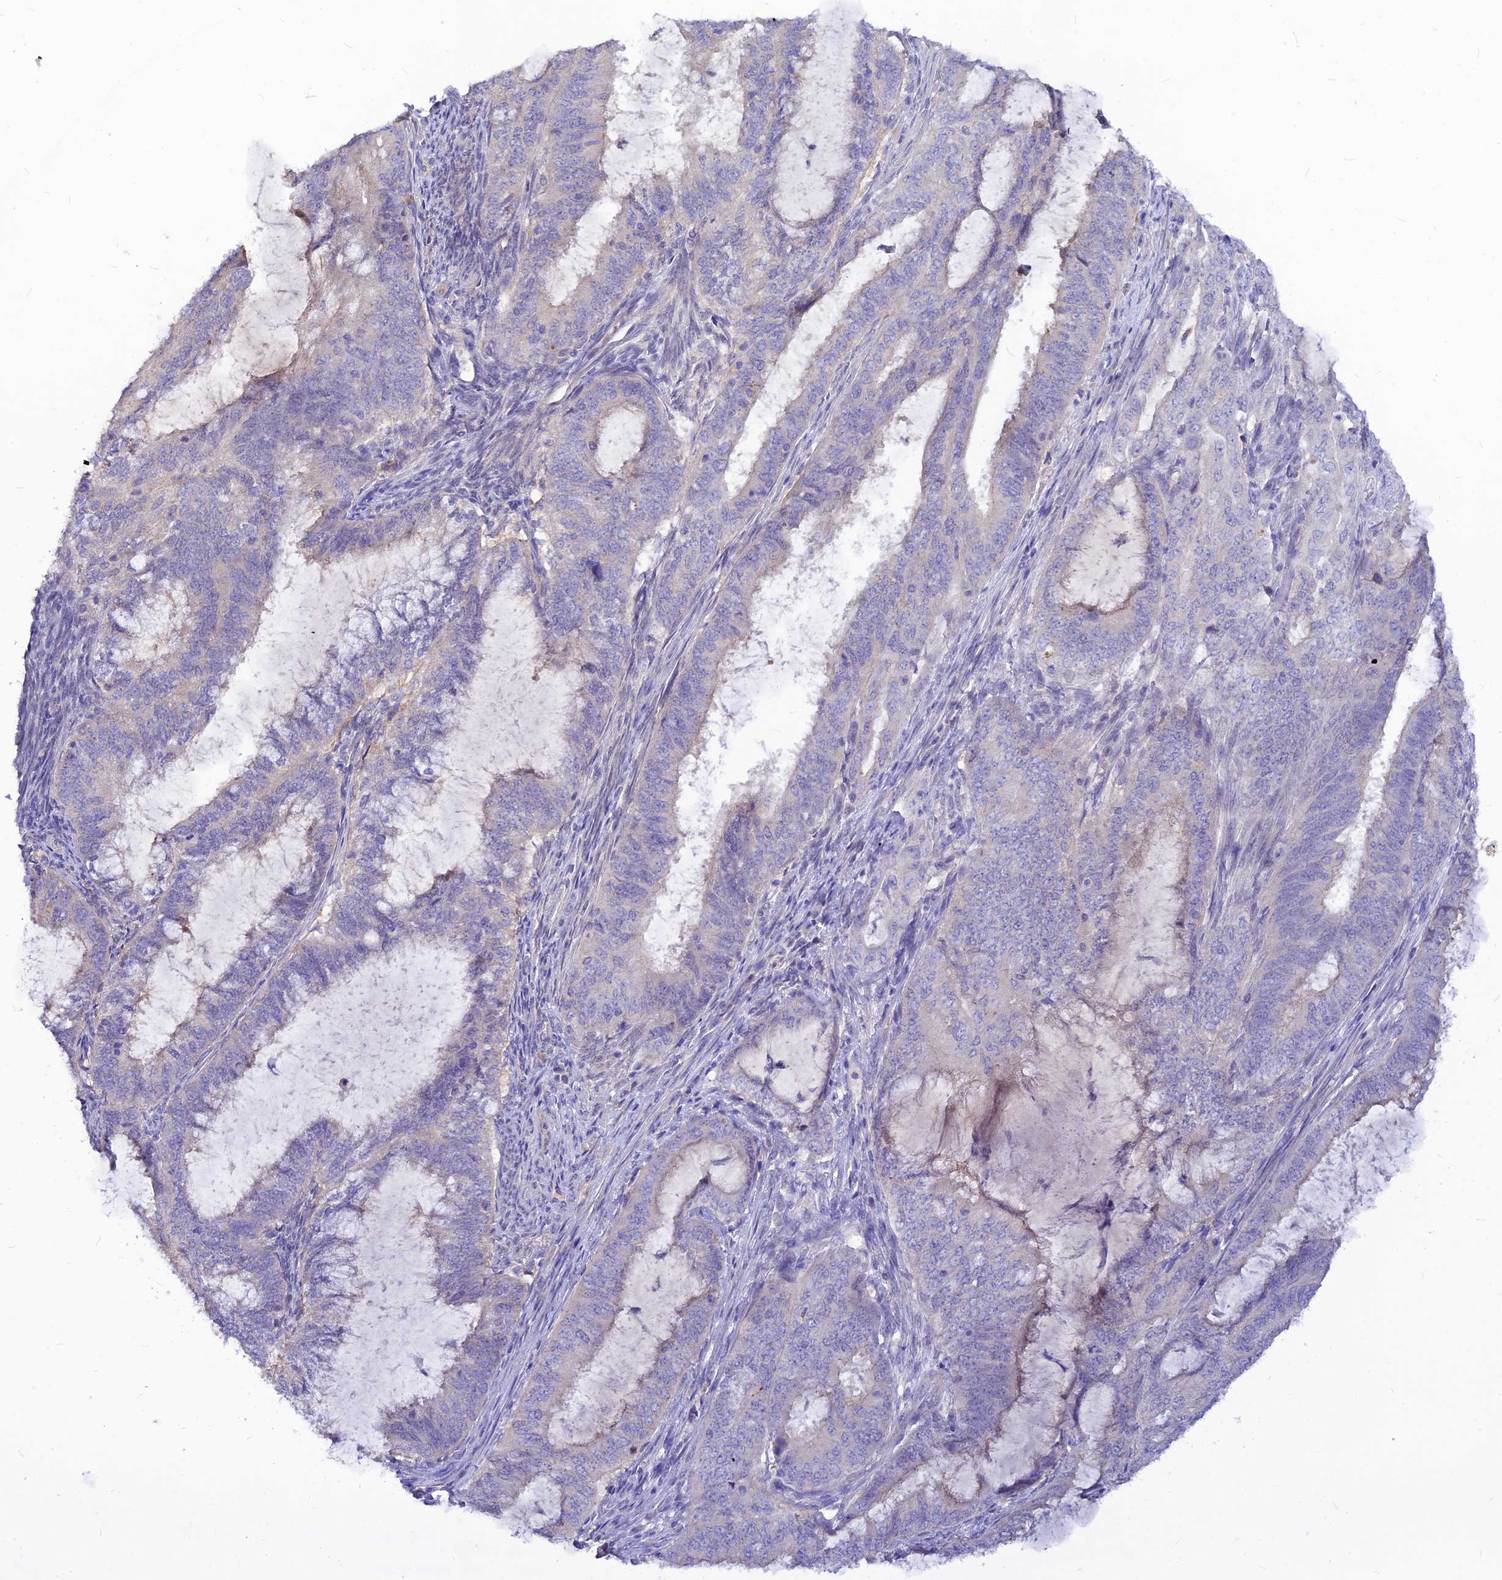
{"staining": {"intensity": "negative", "quantity": "none", "location": "none"}, "tissue": "endometrial cancer", "cell_type": "Tumor cells", "image_type": "cancer", "snomed": [{"axis": "morphology", "description": "Adenocarcinoma, NOS"}, {"axis": "topography", "description": "Endometrium"}], "caption": "Immunohistochemistry of endometrial adenocarcinoma displays no positivity in tumor cells.", "gene": "CZIB", "patient": {"sex": "female", "age": 51}}